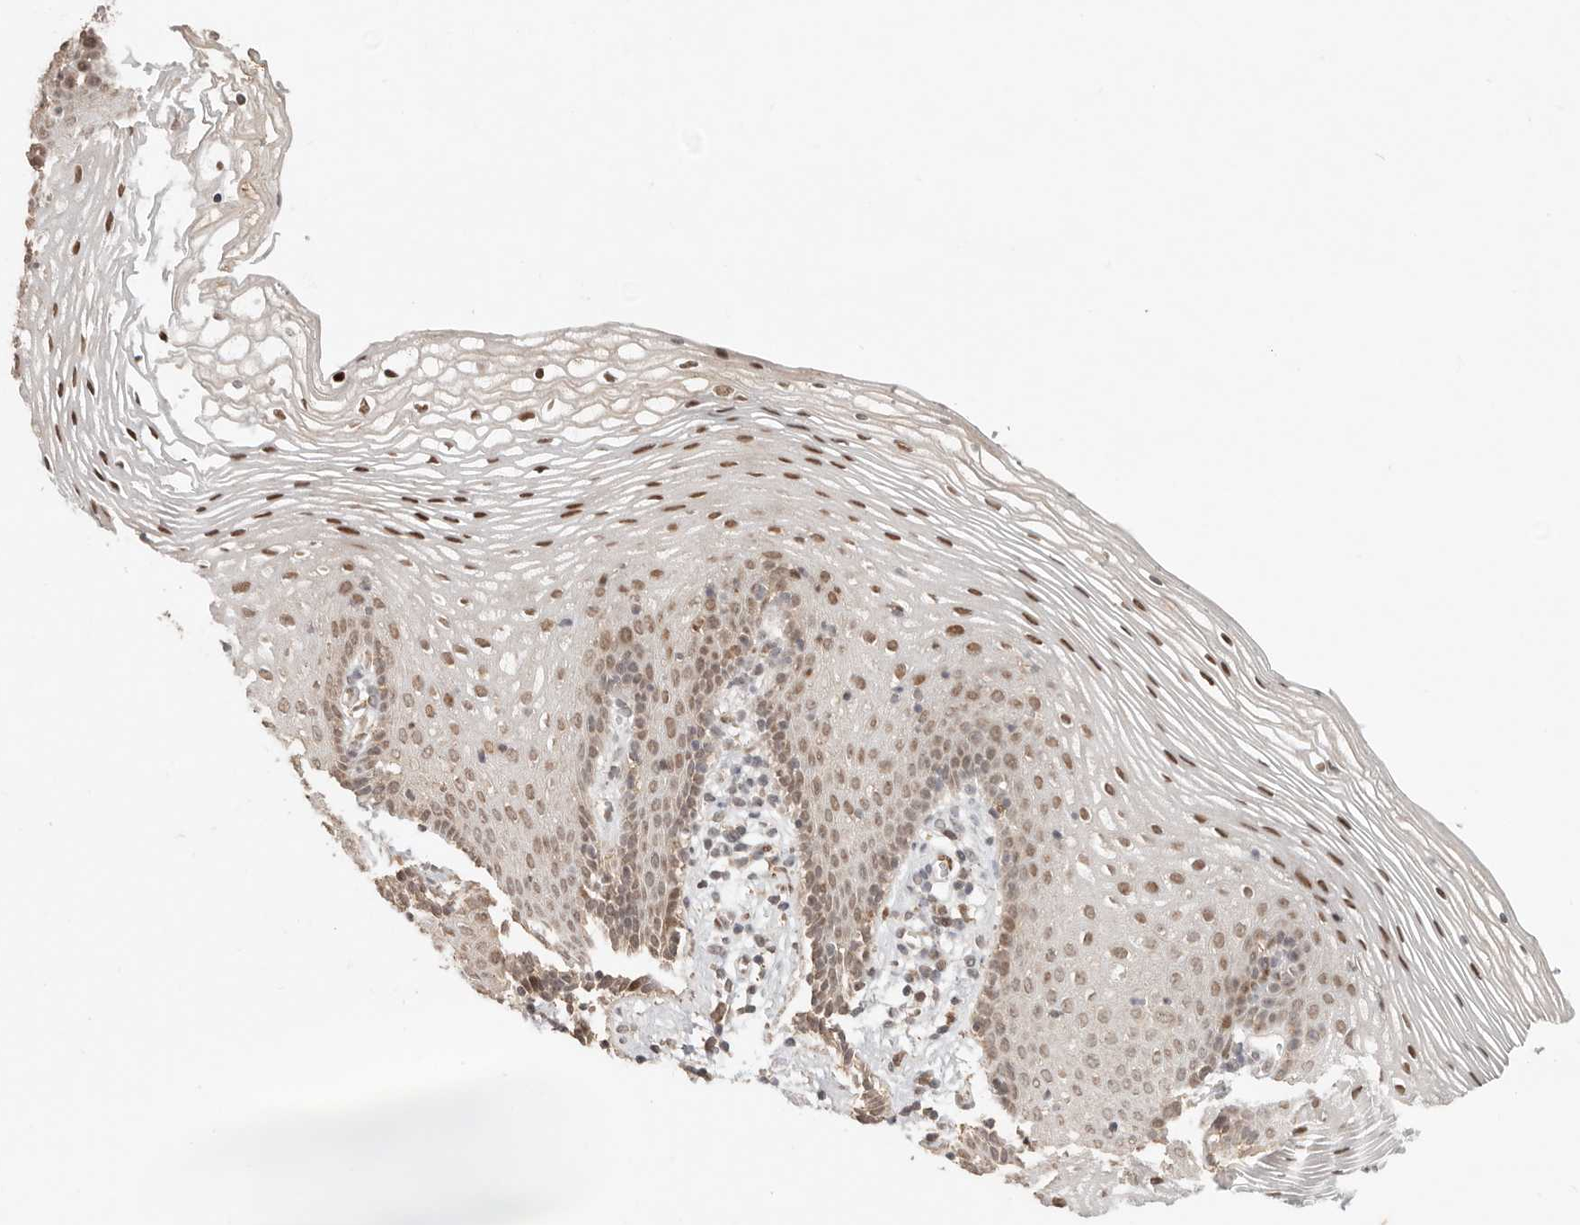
{"staining": {"intensity": "moderate", "quantity": ">75%", "location": "nuclear"}, "tissue": "vagina", "cell_type": "Squamous epithelial cells", "image_type": "normal", "snomed": [{"axis": "morphology", "description": "Normal tissue, NOS"}, {"axis": "topography", "description": "Vagina"}], "caption": "Immunohistochemistry (IHC) histopathology image of unremarkable vagina: vagina stained using IHC demonstrates medium levels of moderate protein expression localized specifically in the nuclear of squamous epithelial cells, appearing as a nuclear brown color.", "gene": "NPAS2", "patient": {"sex": "female", "age": 32}}